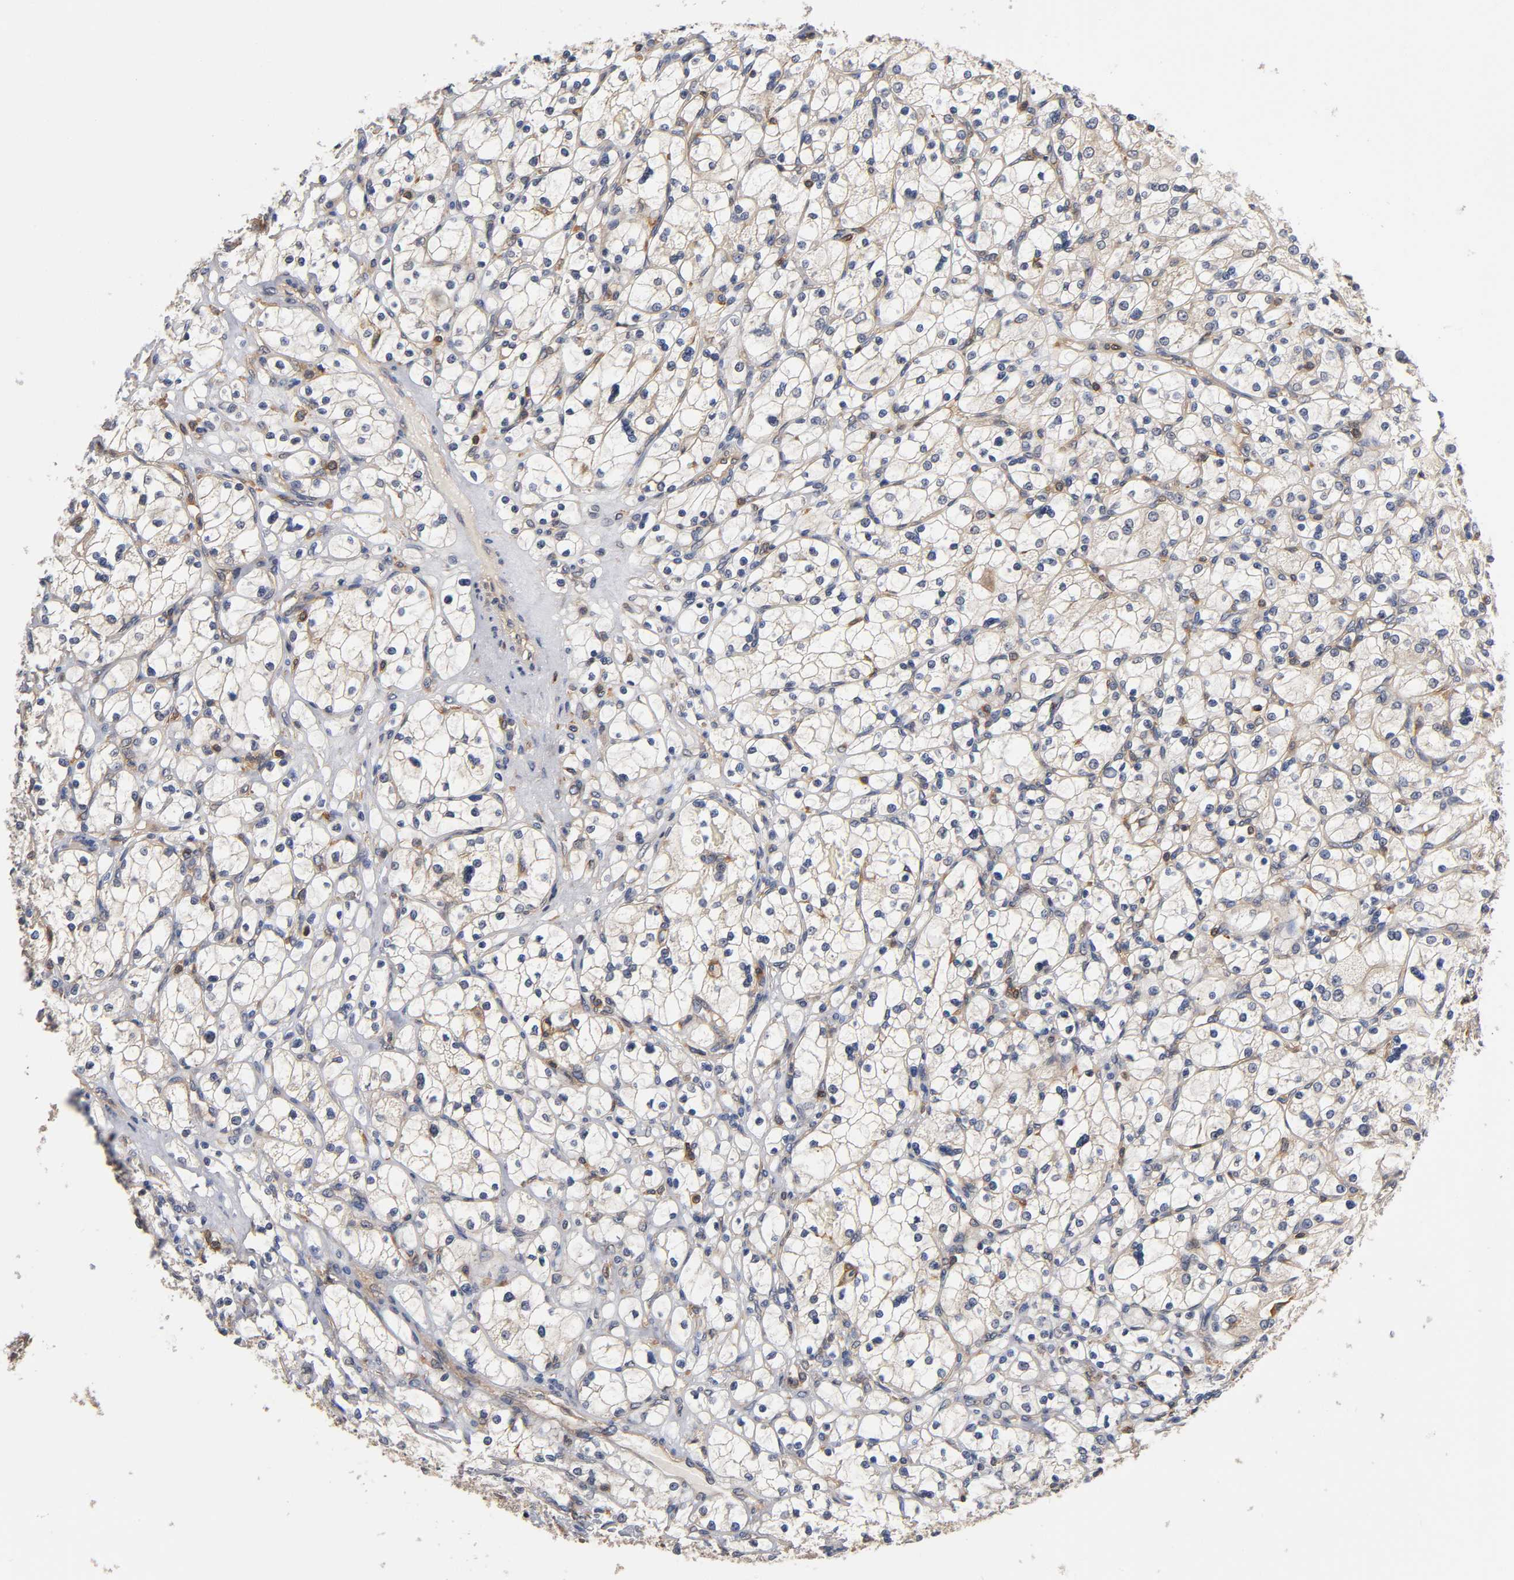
{"staining": {"intensity": "weak", "quantity": "25%-75%", "location": "cytoplasmic/membranous"}, "tissue": "renal cancer", "cell_type": "Tumor cells", "image_type": "cancer", "snomed": [{"axis": "morphology", "description": "Adenocarcinoma, NOS"}, {"axis": "topography", "description": "Kidney"}], "caption": "Immunohistochemistry (DAB) staining of renal adenocarcinoma shows weak cytoplasmic/membranous protein expression in about 25%-75% of tumor cells.", "gene": "ACTR2", "patient": {"sex": "female", "age": 83}}